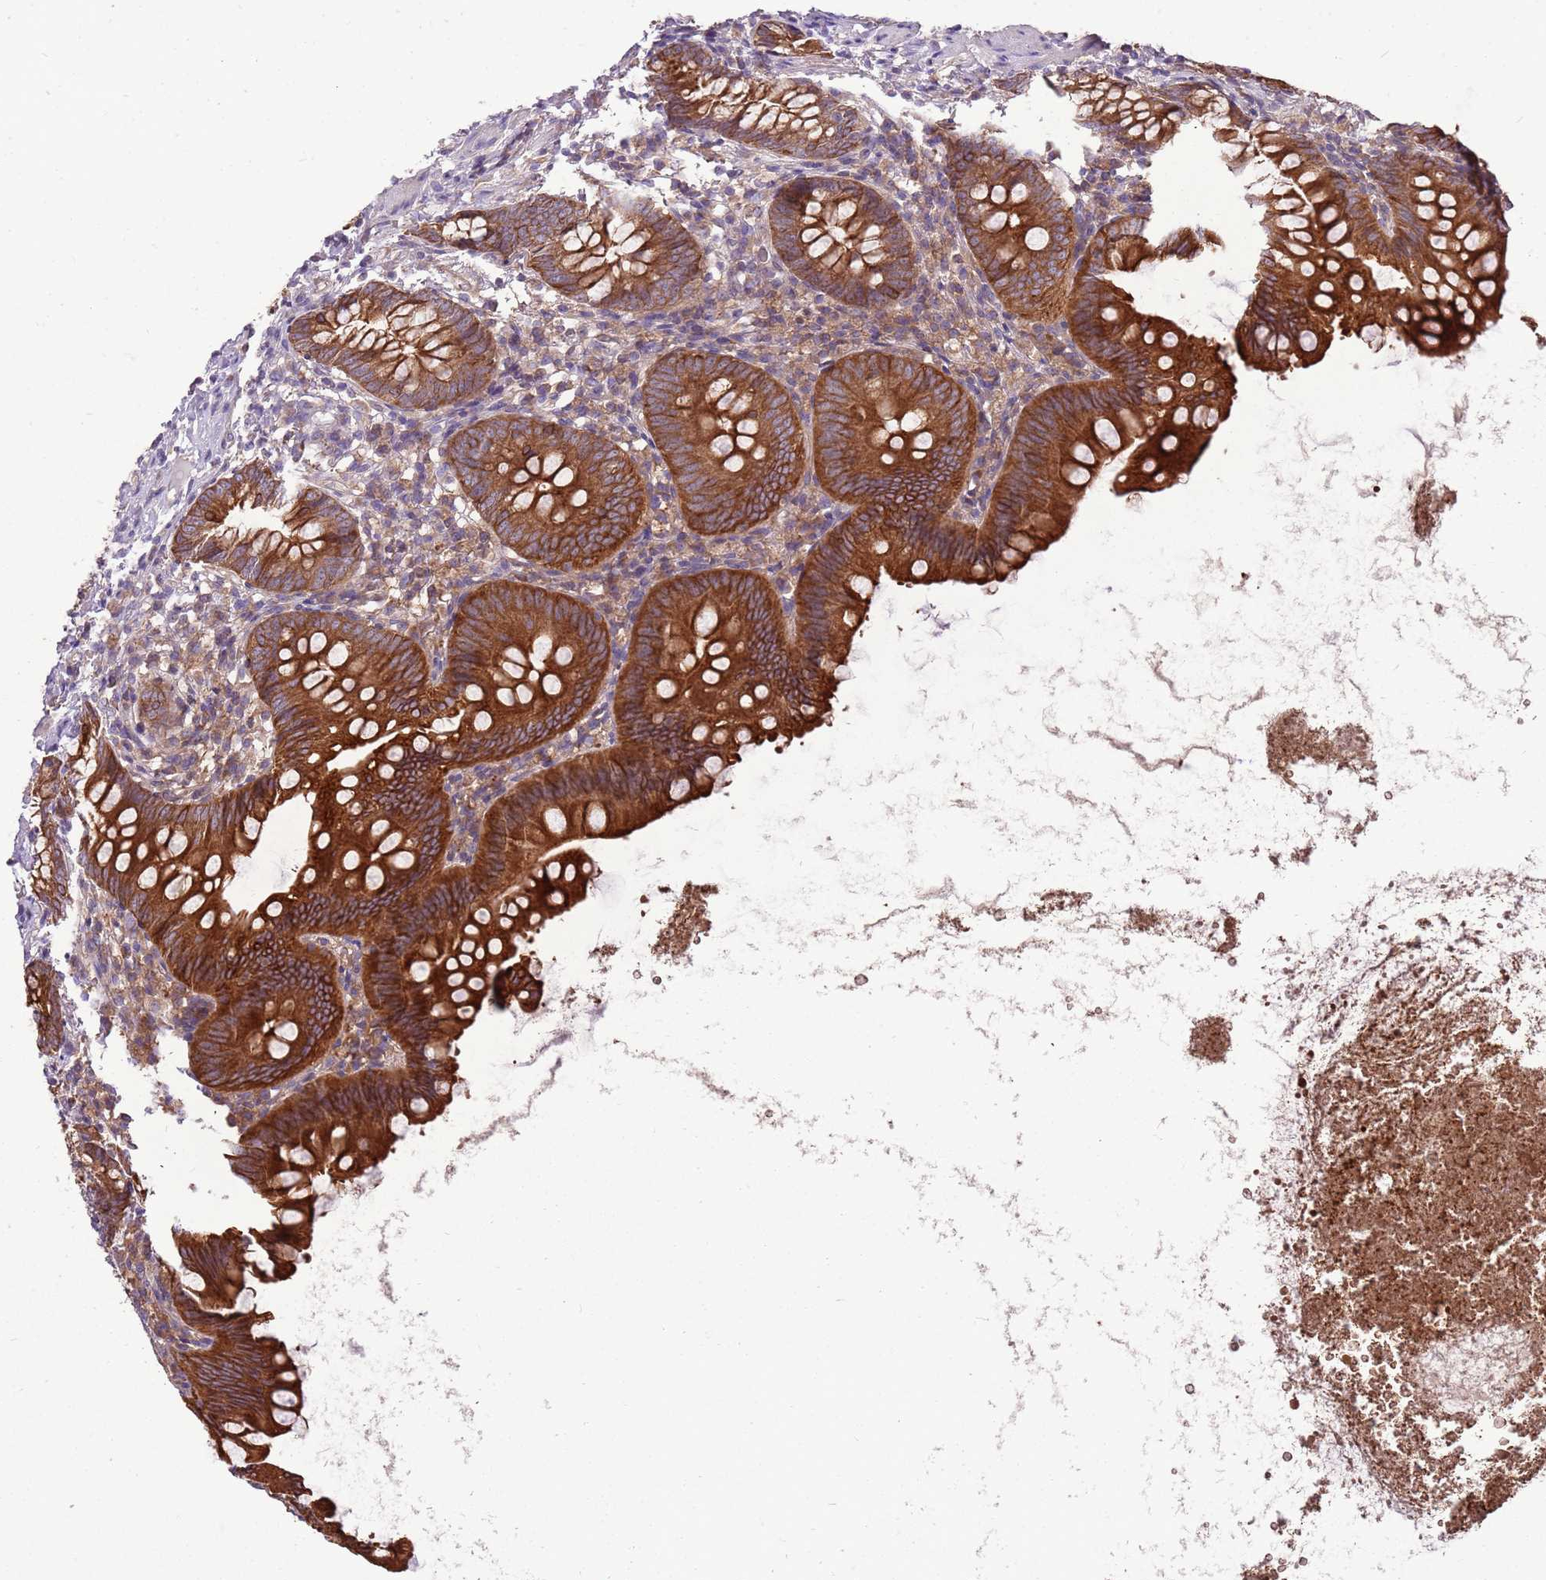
{"staining": {"intensity": "strong", "quantity": ">75%", "location": "cytoplasmic/membranous"}, "tissue": "appendix", "cell_type": "Glandular cells", "image_type": "normal", "snomed": [{"axis": "morphology", "description": "Normal tissue, NOS"}, {"axis": "topography", "description": "Appendix"}], "caption": "This is a photomicrograph of immunohistochemistry (IHC) staining of normal appendix, which shows strong staining in the cytoplasmic/membranous of glandular cells.", "gene": "WASHC4", "patient": {"sex": "female", "age": 62}}